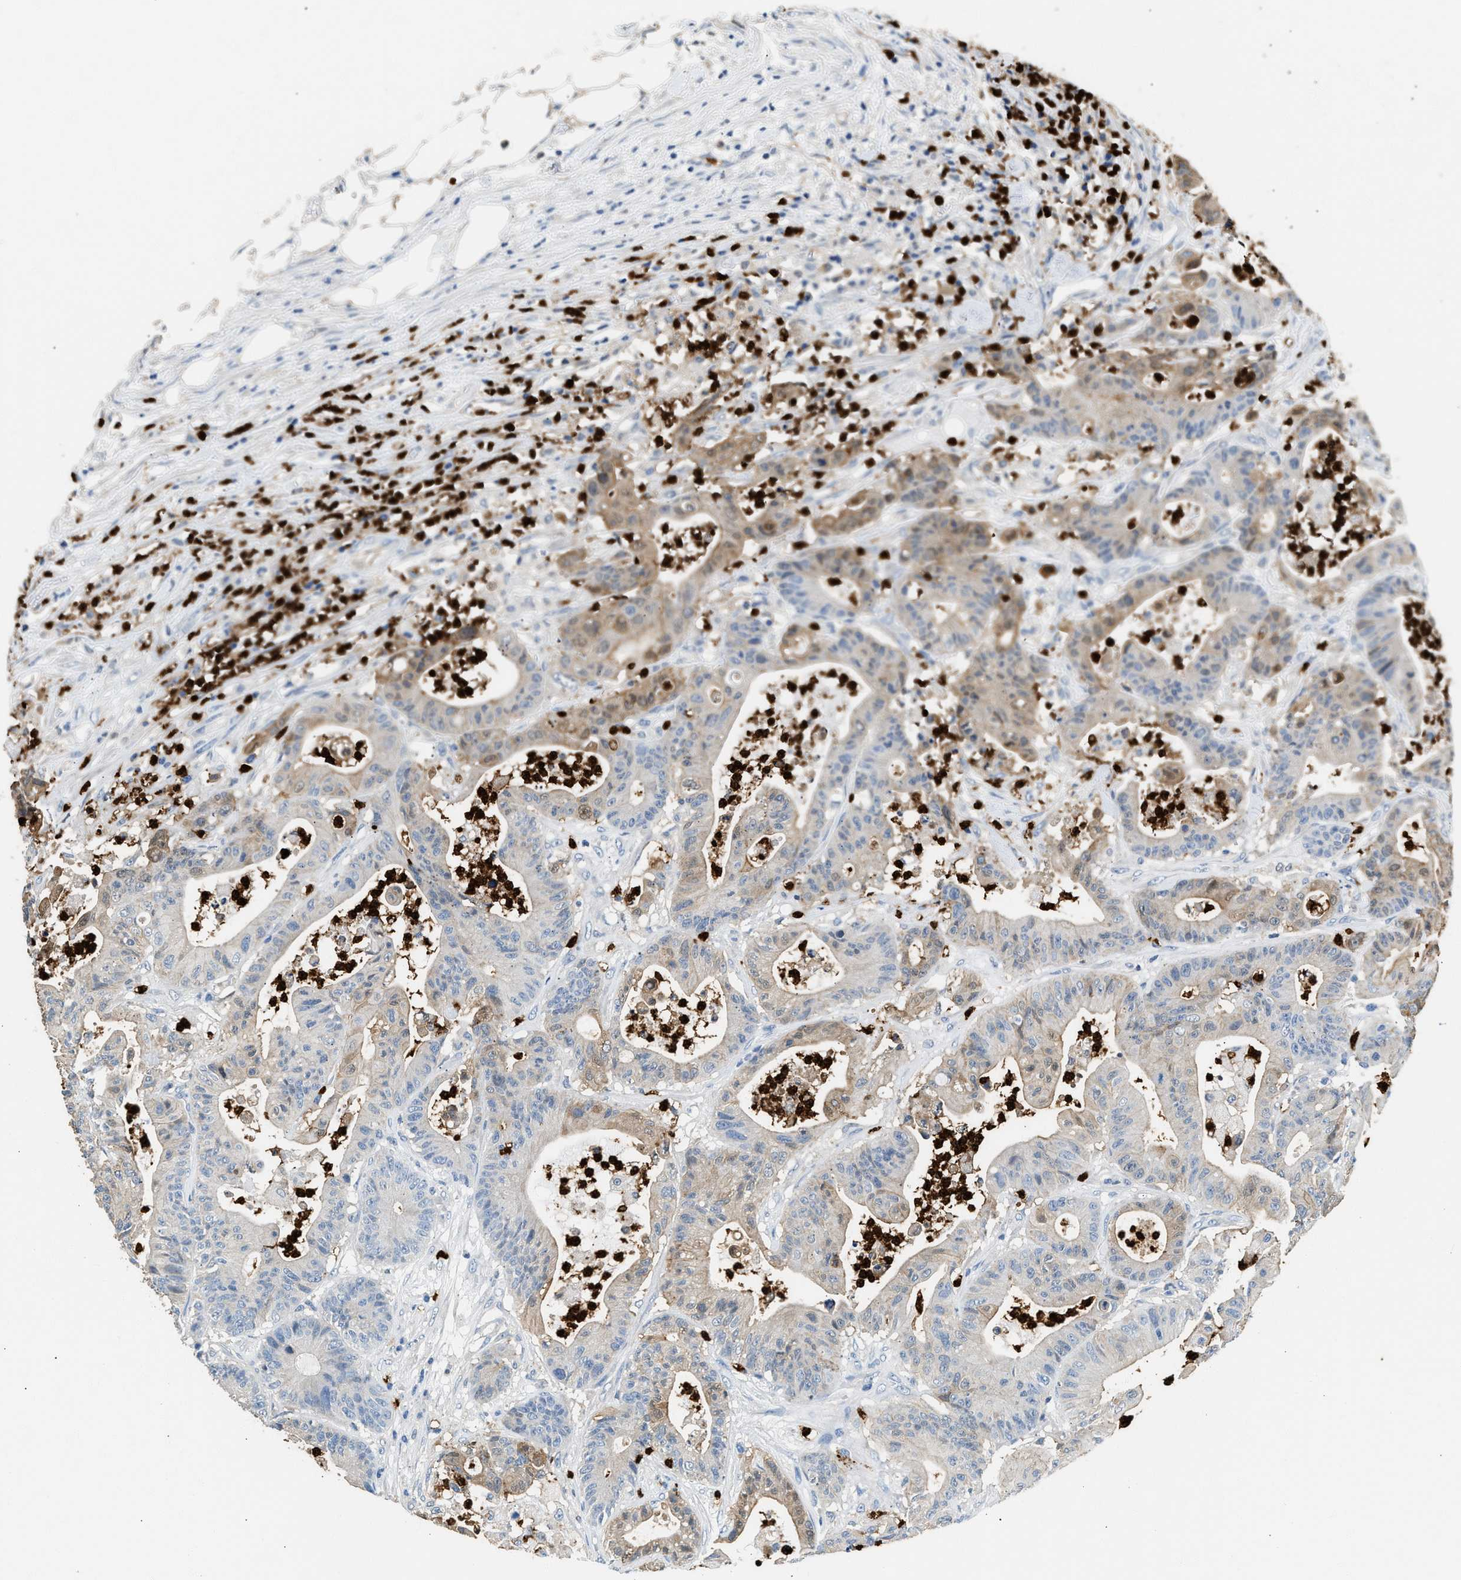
{"staining": {"intensity": "weak", "quantity": "25%-75%", "location": "cytoplasmic/membranous"}, "tissue": "colorectal cancer", "cell_type": "Tumor cells", "image_type": "cancer", "snomed": [{"axis": "morphology", "description": "Adenocarcinoma, NOS"}, {"axis": "topography", "description": "Colon"}], "caption": "Colorectal cancer (adenocarcinoma) stained for a protein demonstrates weak cytoplasmic/membranous positivity in tumor cells. Nuclei are stained in blue.", "gene": "ANXA3", "patient": {"sex": "female", "age": 84}}